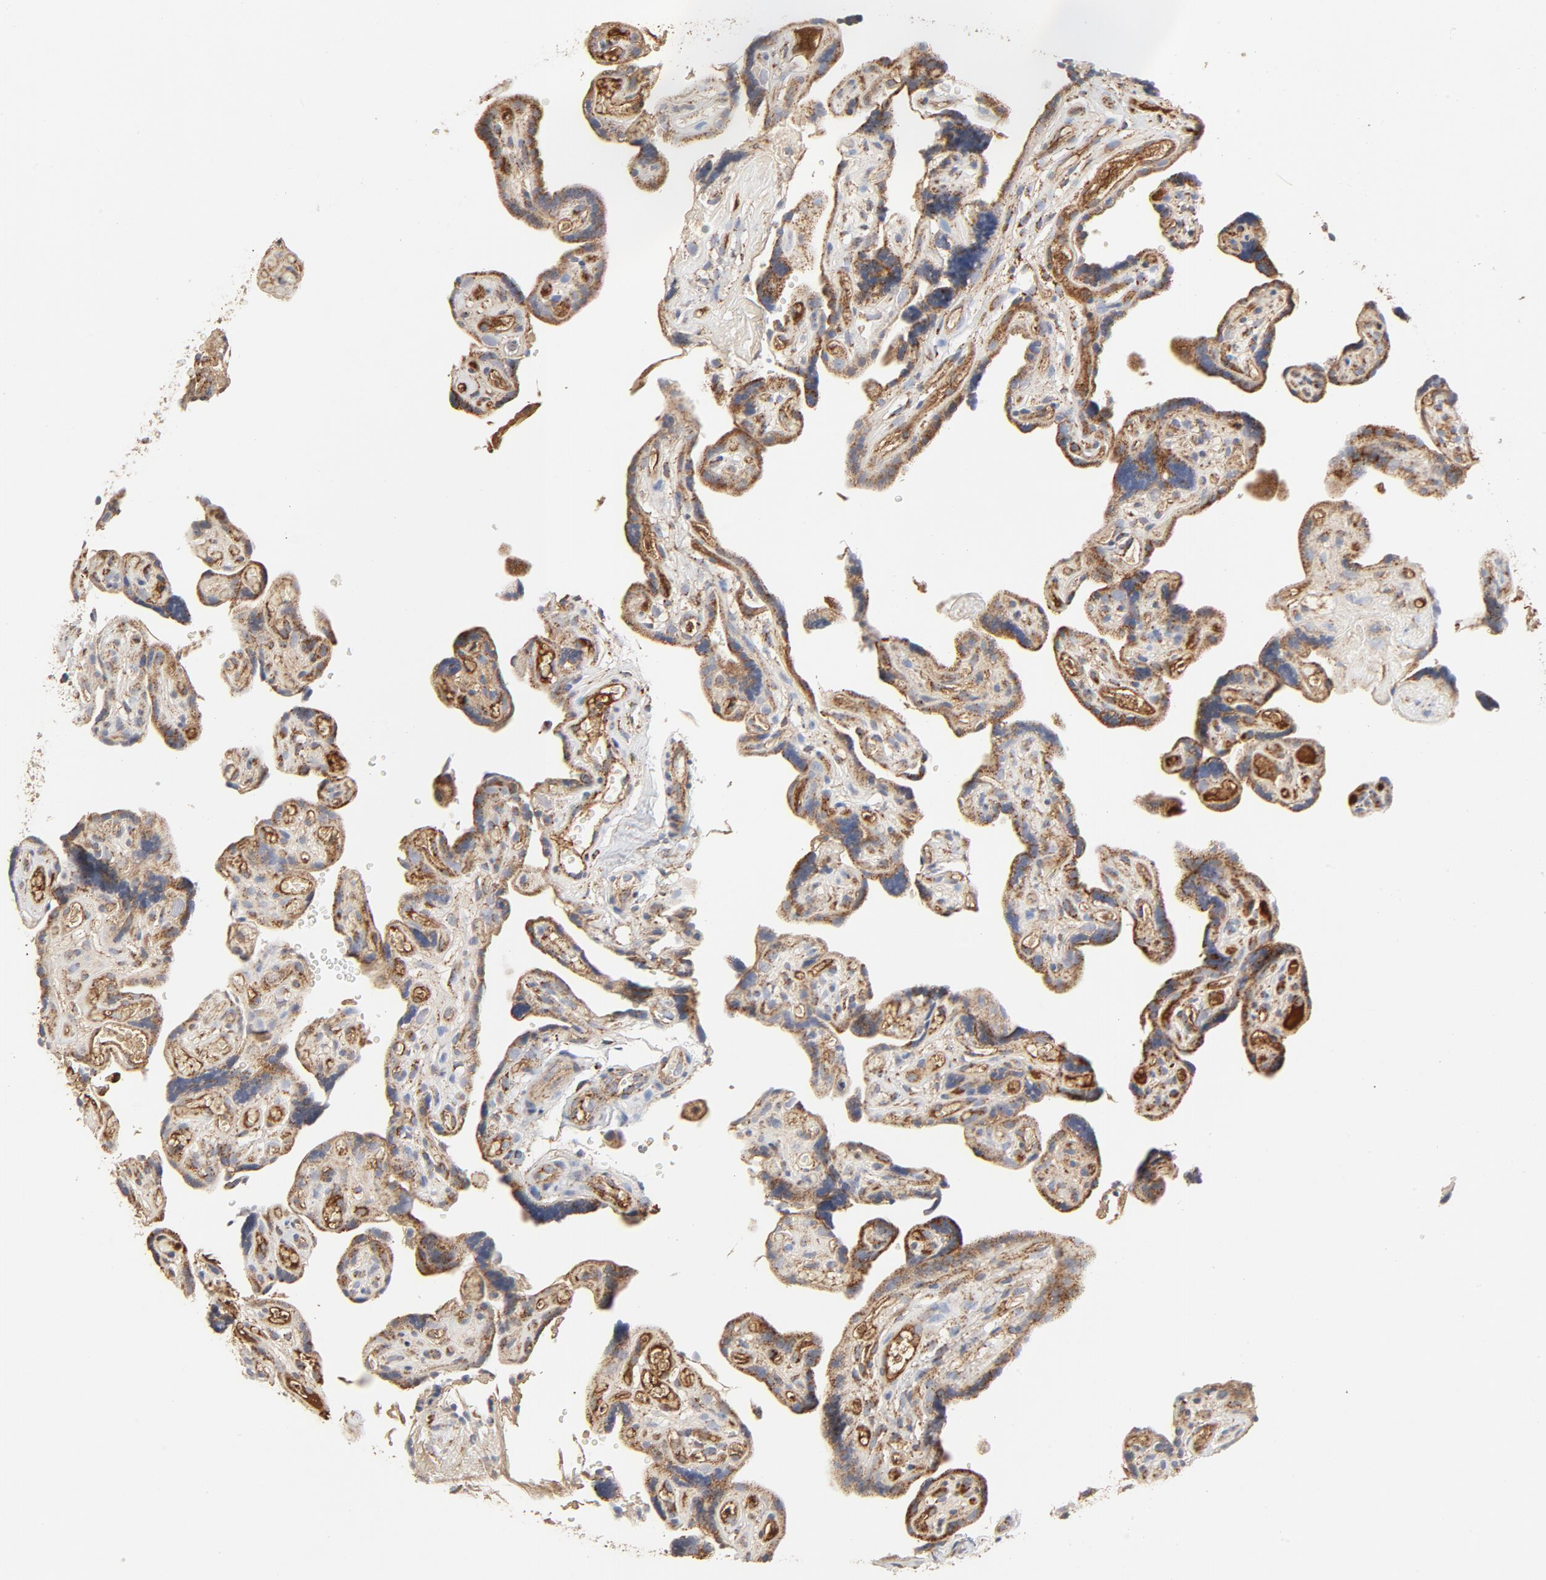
{"staining": {"intensity": "moderate", "quantity": ">75%", "location": "cytoplasmic/membranous"}, "tissue": "placenta", "cell_type": "Trophoblastic cells", "image_type": "normal", "snomed": [{"axis": "morphology", "description": "Normal tissue, NOS"}, {"axis": "topography", "description": "Placenta"}], "caption": "A histopathology image of human placenta stained for a protein exhibits moderate cytoplasmic/membranous brown staining in trophoblastic cells. The staining is performed using DAB (3,3'-diaminobenzidine) brown chromogen to label protein expression. The nuclei are counter-stained blue using hematoxylin.", "gene": "PCNX4", "patient": {"sex": "female", "age": 30}}